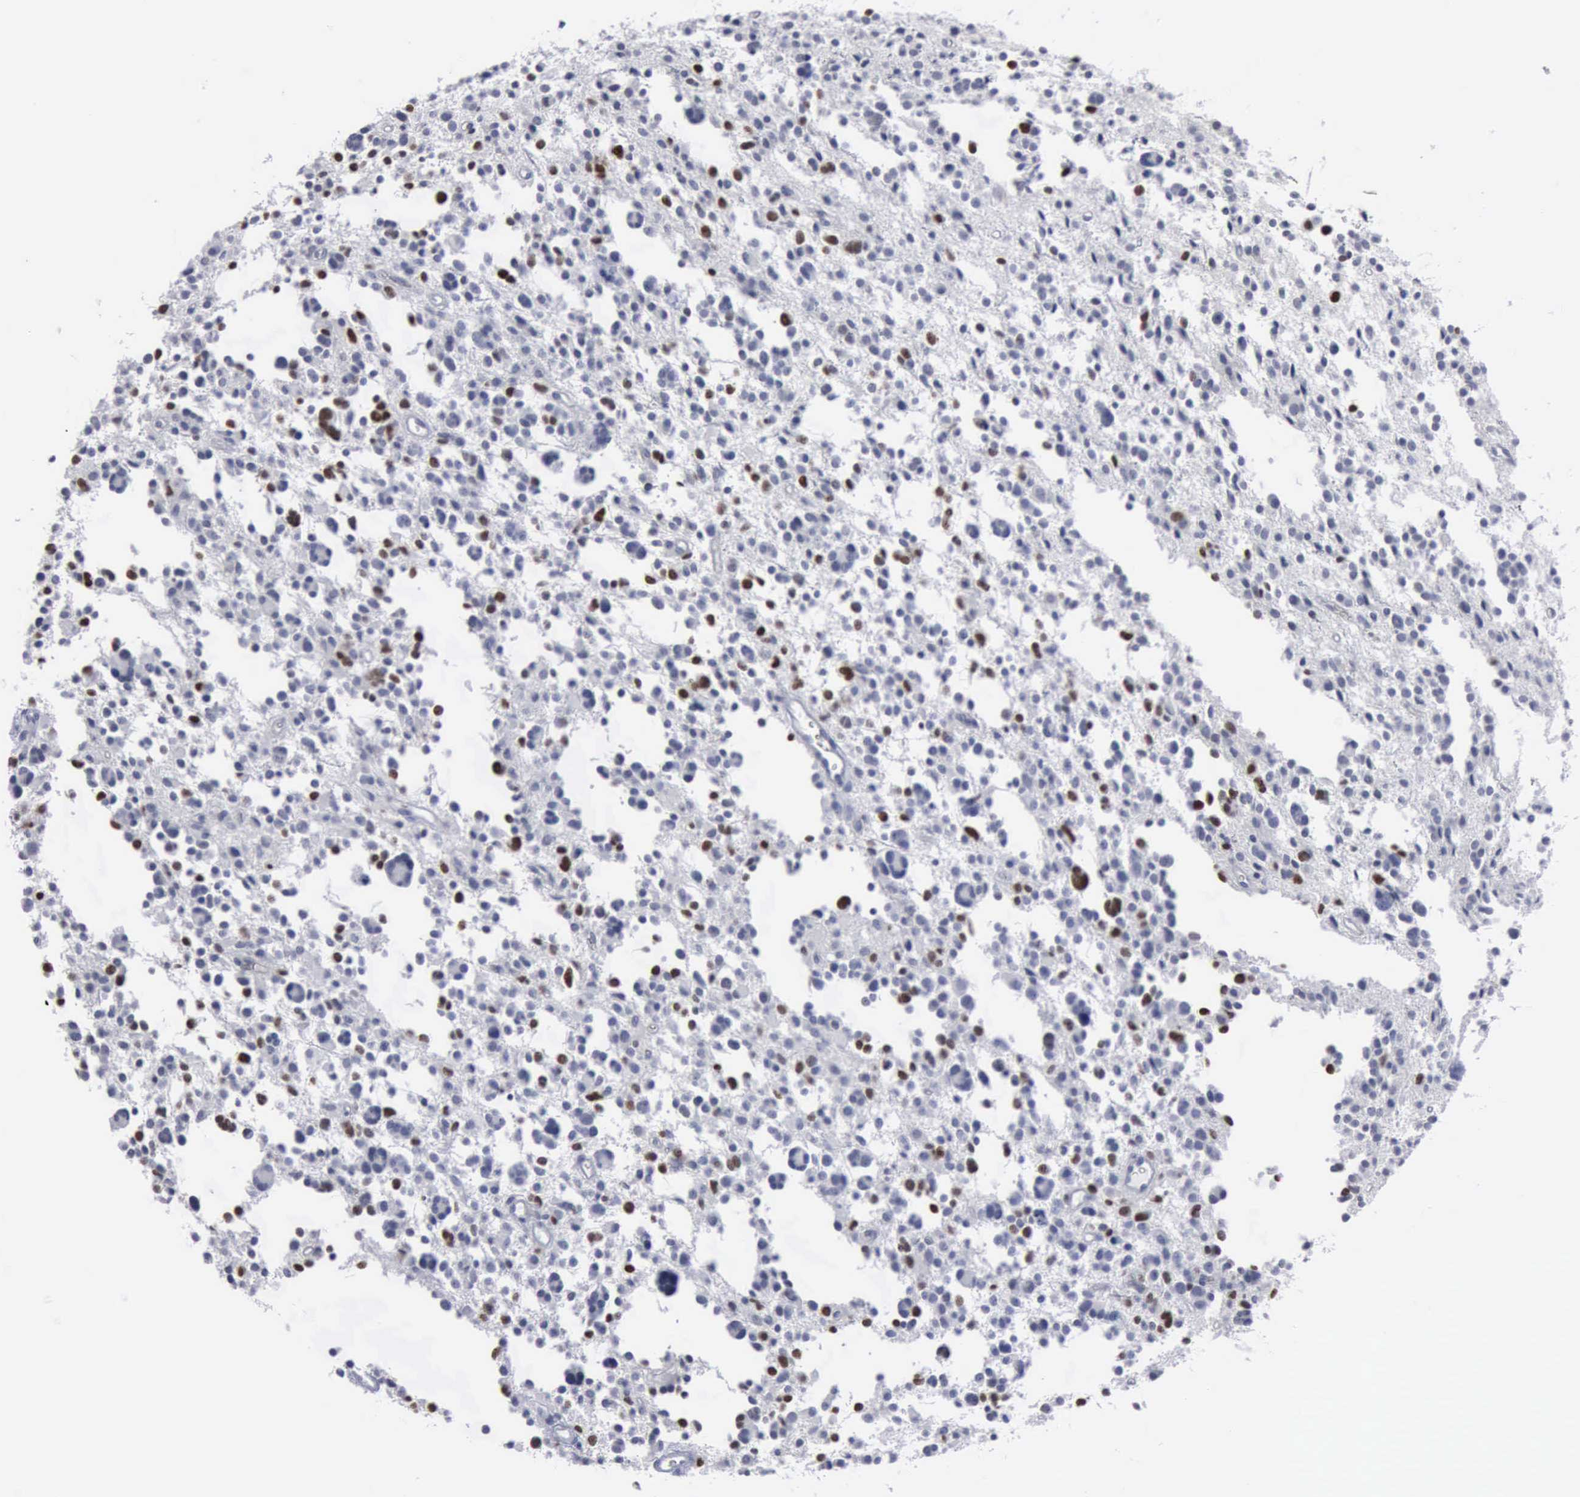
{"staining": {"intensity": "strong", "quantity": "<25%", "location": "nuclear"}, "tissue": "glioma", "cell_type": "Tumor cells", "image_type": "cancer", "snomed": [{"axis": "morphology", "description": "Glioma, malignant, Low grade"}, {"axis": "topography", "description": "Brain"}], "caption": "Human glioma stained for a protein (brown) reveals strong nuclear positive positivity in approximately <25% of tumor cells.", "gene": "MCM5", "patient": {"sex": "female", "age": 36}}